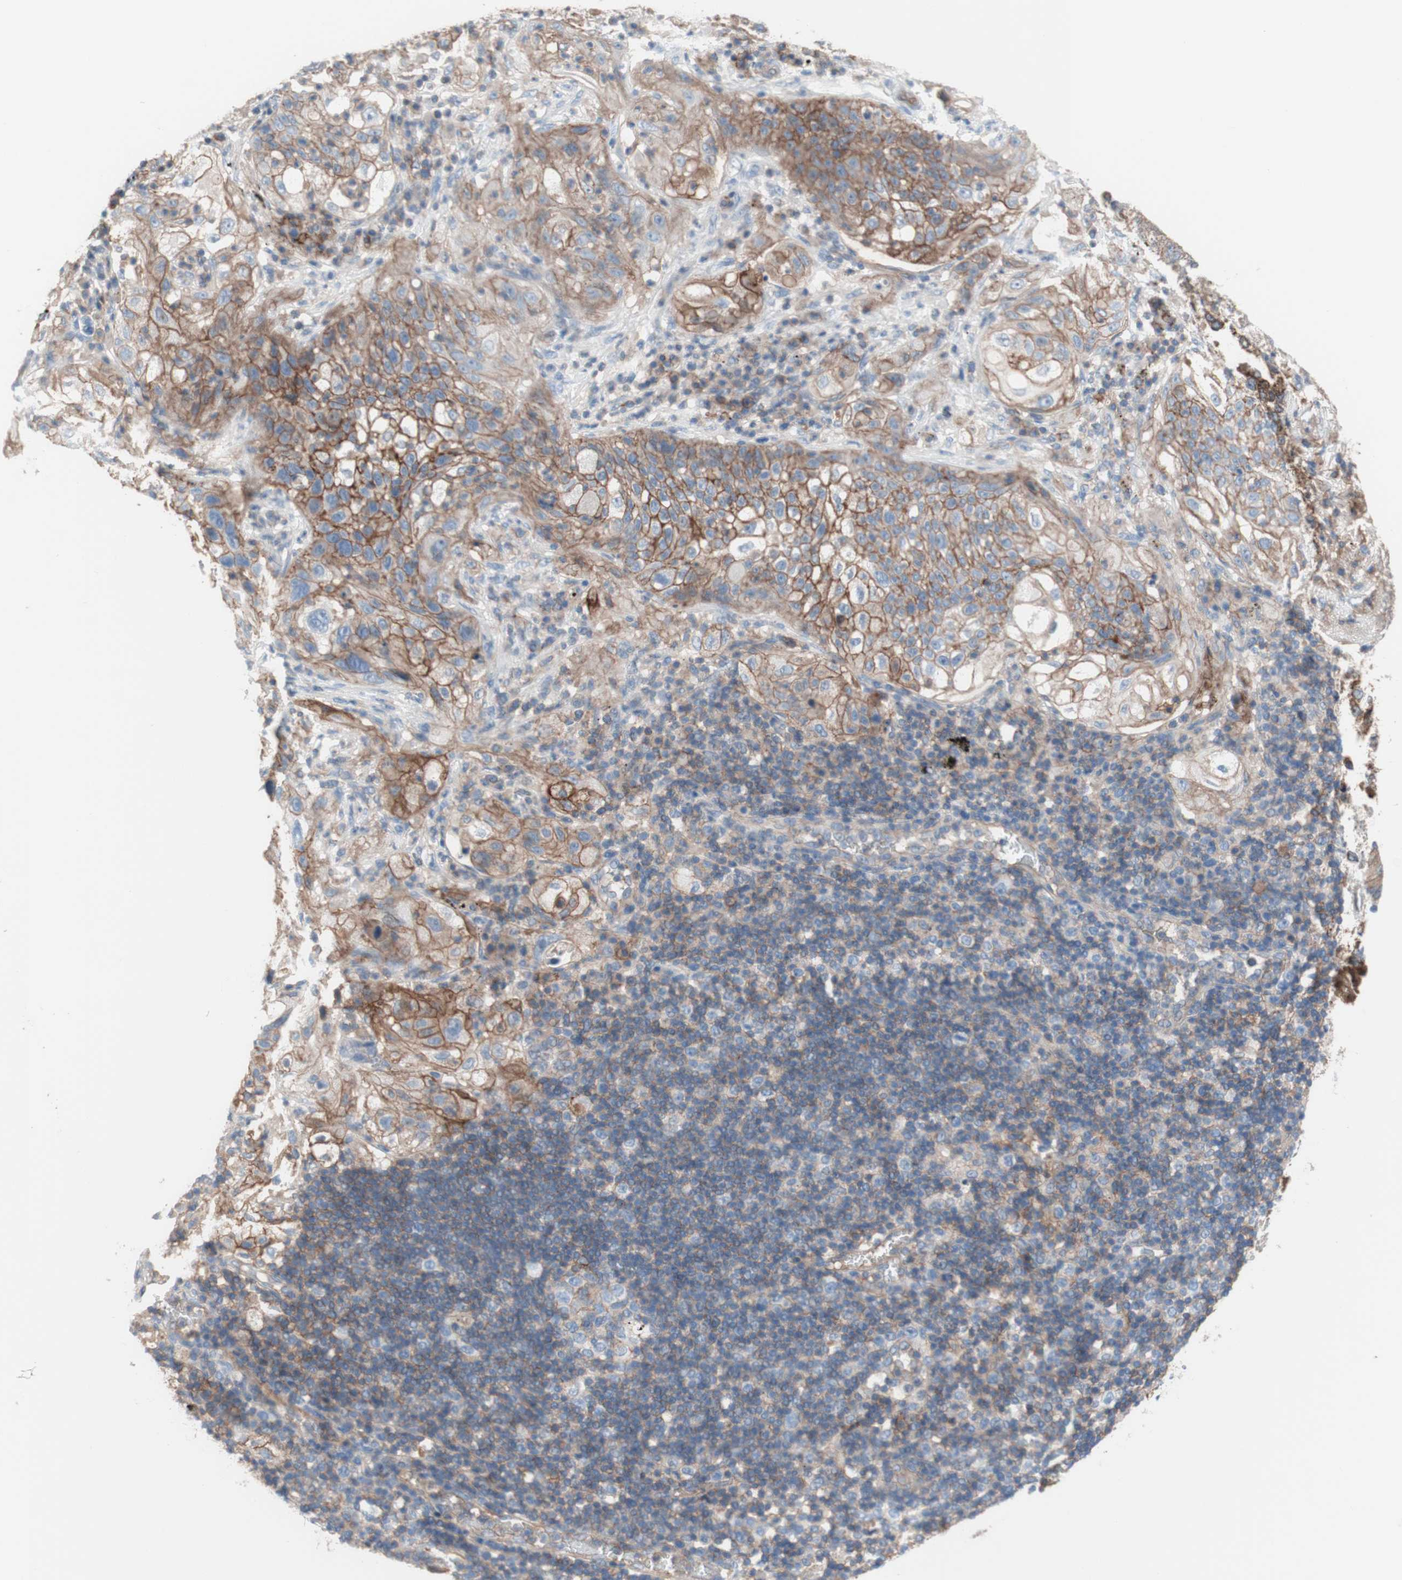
{"staining": {"intensity": "moderate", "quantity": ">75%", "location": "cytoplasmic/membranous"}, "tissue": "lung cancer", "cell_type": "Tumor cells", "image_type": "cancer", "snomed": [{"axis": "morphology", "description": "Inflammation, NOS"}, {"axis": "morphology", "description": "Squamous cell carcinoma, NOS"}, {"axis": "topography", "description": "Lymph node"}, {"axis": "topography", "description": "Soft tissue"}, {"axis": "topography", "description": "Lung"}], "caption": "Immunohistochemical staining of squamous cell carcinoma (lung) exhibits moderate cytoplasmic/membranous protein expression in approximately >75% of tumor cells. (DAB (3,3'-diaminobenzidine) IHC with brightfield microscopy, high magnification).", "gene": "CD46", "patient": {"sex": "male", "age": 66}}